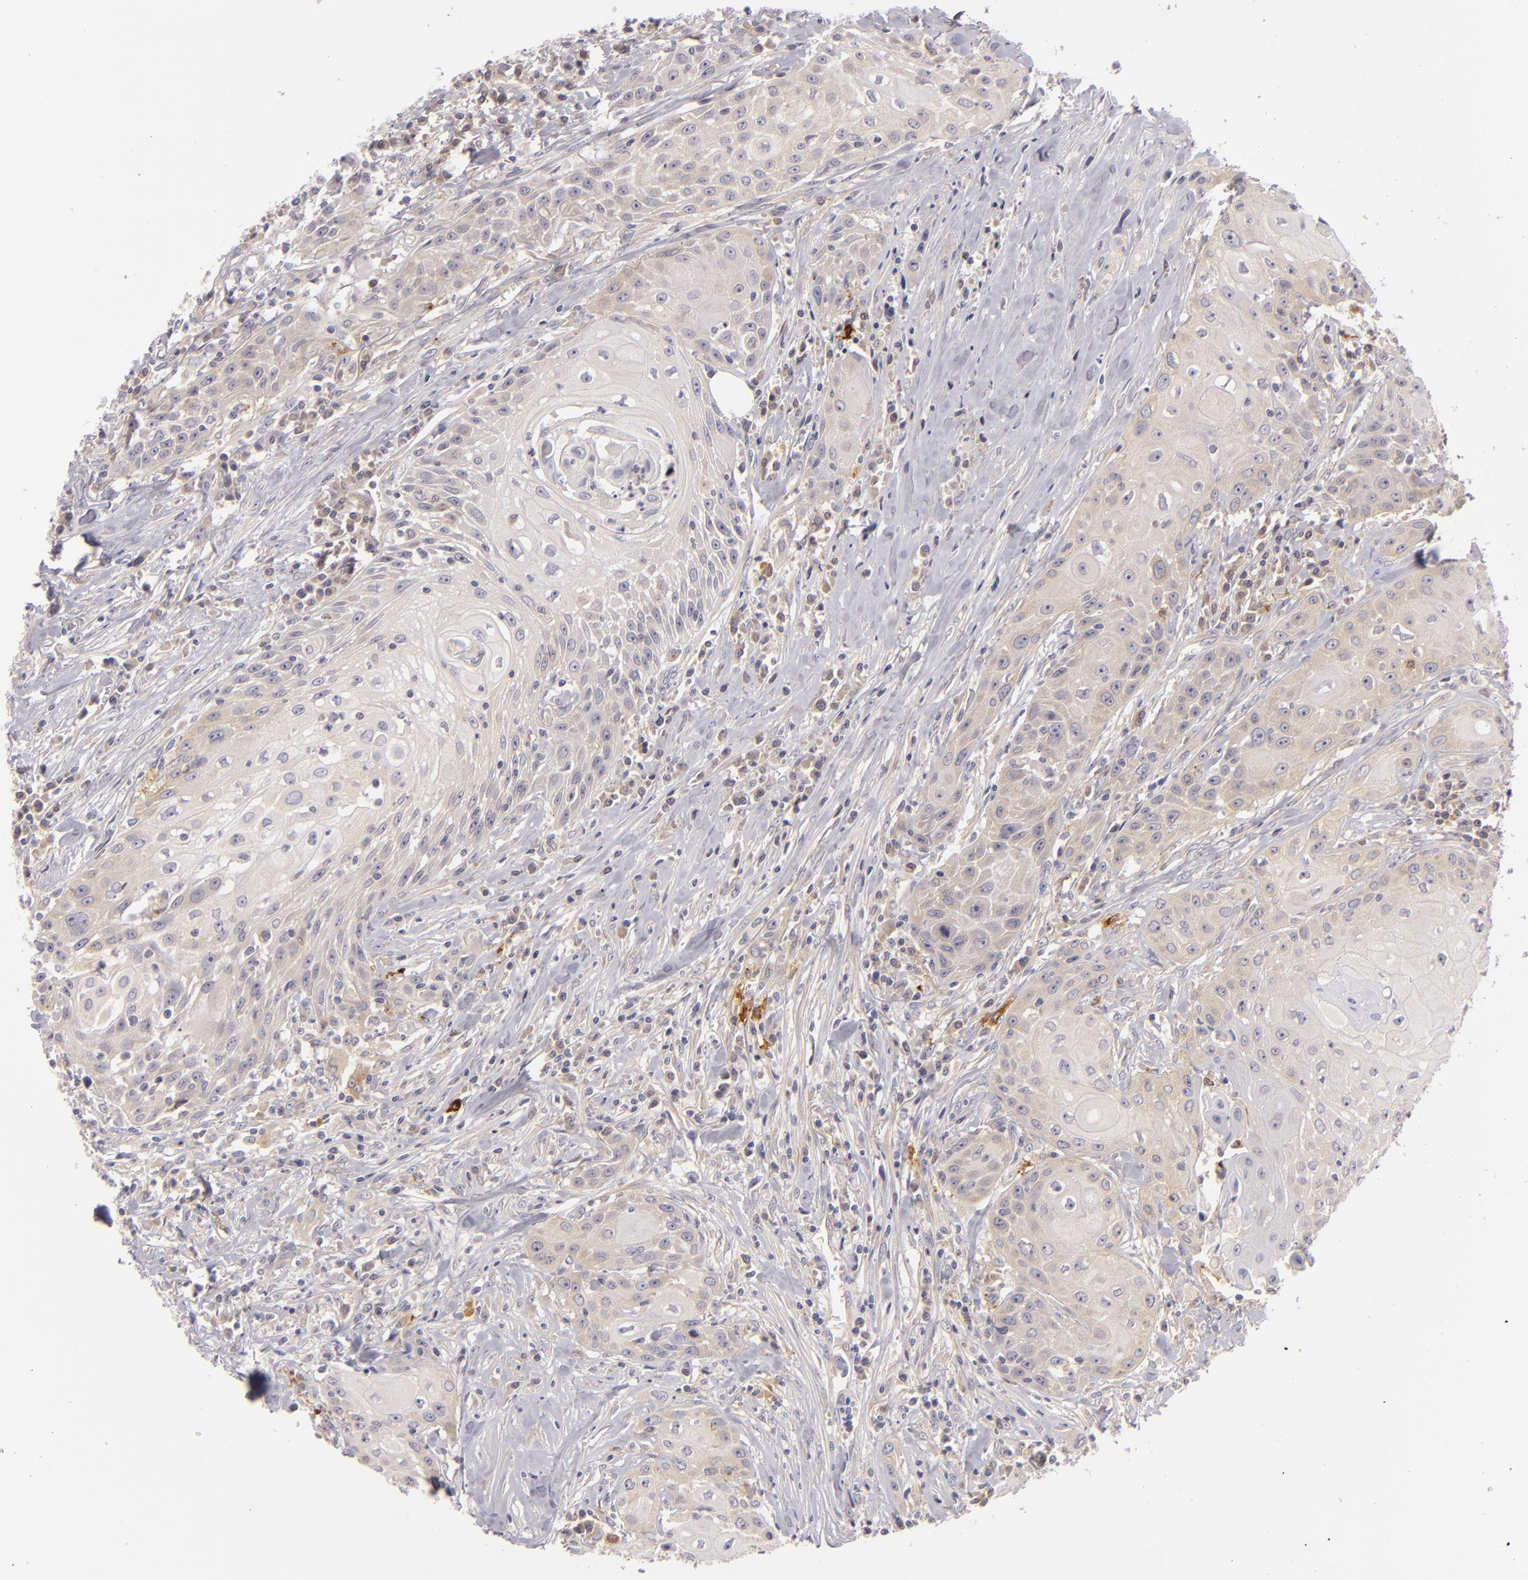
{"staining": {"intensity": "weak", "quantity": "25%-75%", "location": "cytoplasmic/membranous"}, "tissue": "head and neck cancer", "cell_type": "Tumor cells", "image_type": "cancer", "snomed": [{"axis": "morphology", "description": "Squamous cell carcinoma, NOS"}, {"axis": "topography", "description": "Oral tissue"}, {"axis": "topography", "description": "Head-Neck"}], "caption": "A low amount of weak cytoplasmic/membranous expression is present in approximately 25%-75% of tumor cells in squamous cell carcinoma (head and neck) tissue.", "gene": "CD83", "patient": {"sex": "female", "age": 82}}